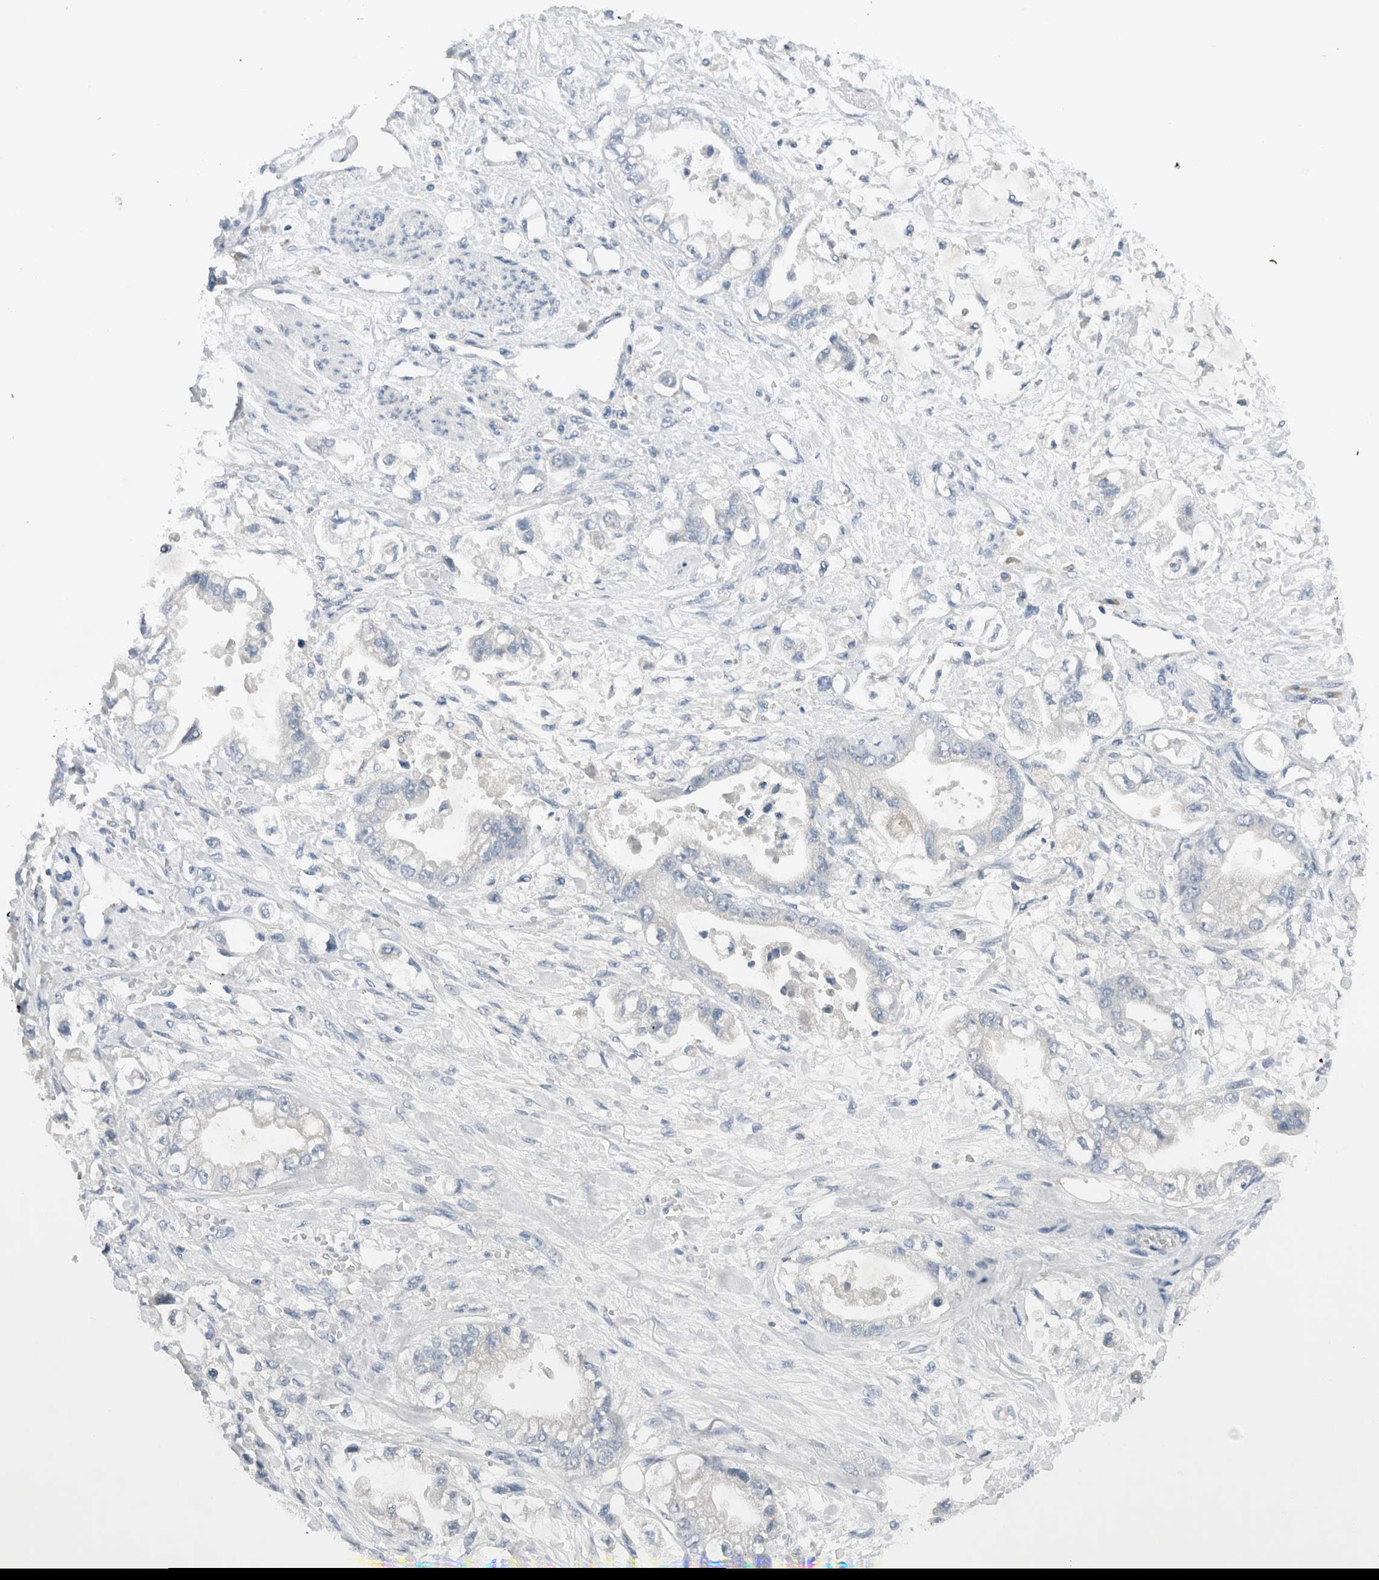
{"staining": {"intensity": "negative", "quantity": "none", "location": "none"}, "tissue": "stomach cancer", "cell_type": "Tumor cells", "image_type": "cancer", "snomed": [{"axis": "morphology", "description": "Adenocarcinoma, NOS"}, {"axis": "topography", "description": "Stomach"}], "caption": "High magnification brightfield microscopy of adenocarcinoma (stomach) stained with DAB (3,3'-diaminobenzidine) (brown) and counterstained with hematoxylin (blue): tumor cells show no significant expression. Nuclei are stained in blue.", "gene": "DUOX1", "patient": {"sex": "male", "age": 62}}